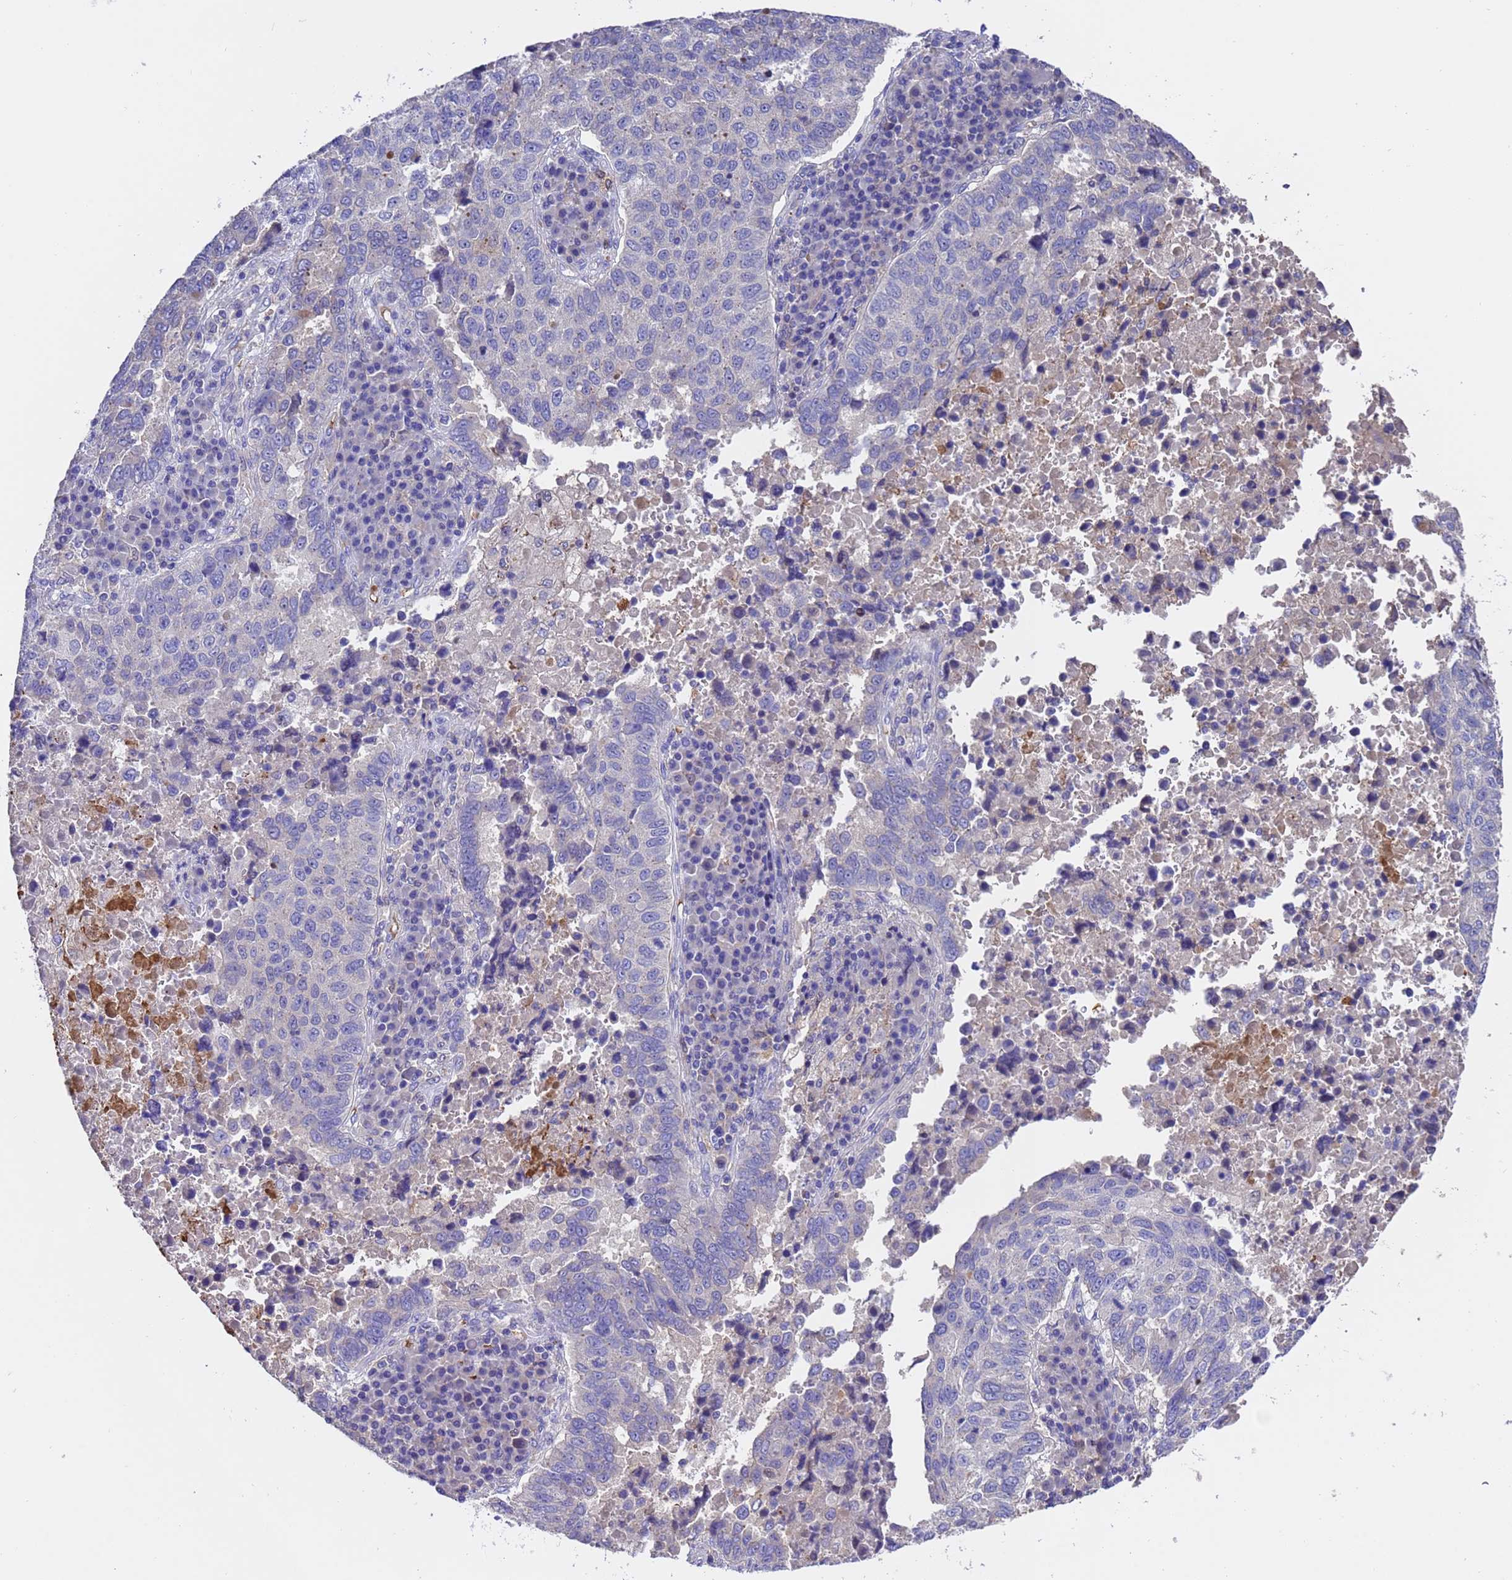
{"staining": {"intensity": "negative", "quantity": "none", "location": "none"}, "tissue": "lung cancer", "cell_type": "Tumor cells", "image_type": "cancer", "snomed": [{"axis": "morphology", "description": "Squamous cell carcinoma, NOS"}, {"axis": "topography", "description": "Lung"}], "caption": "Micrograph shows no significant protein staining in tumor cells of lung cancer (squamous cell carcinoma).", "gene": "ELP6", "patient": {"sex": "male", "age": 73}}